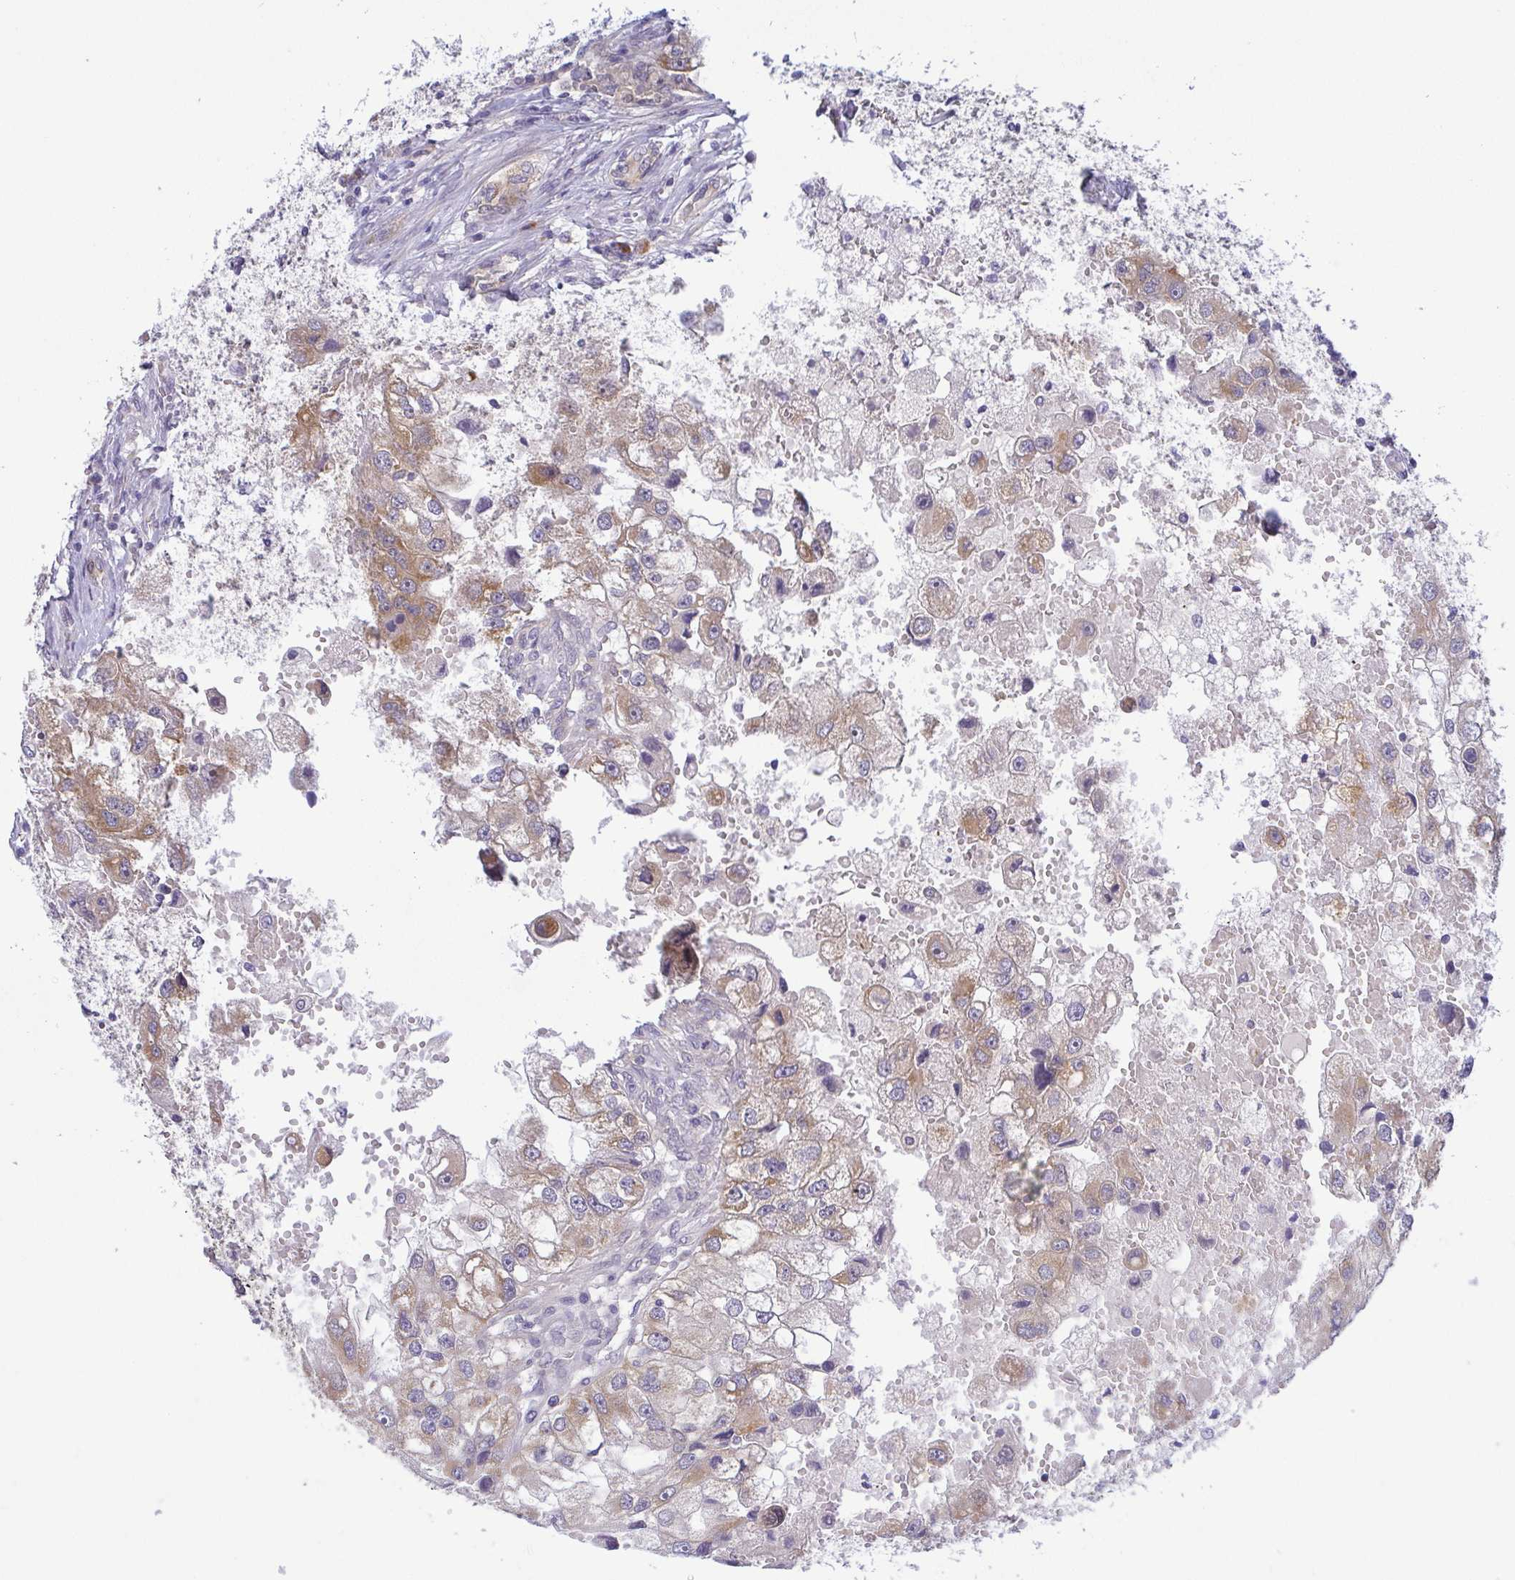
{"staining": {"intensity": "weak", "quantity": ">75%", "location": "cytoplasmic/membranous"}, "tissue": "renal cancer", "cell_type": "Tumor cells", "image_type": "cancer", "snomed": [{"axis": "morphology", "description": "Adenocarcinoma, NOS"}, {"axis": "topography", "description": "Kidney"}], "caption": "Renal cancer stained for a protein reveals weak cytoplasmic/membranous positivity in tumor cells.", "gene": "BCL2L1", "patient": {"sex": "male", "age": 63}}